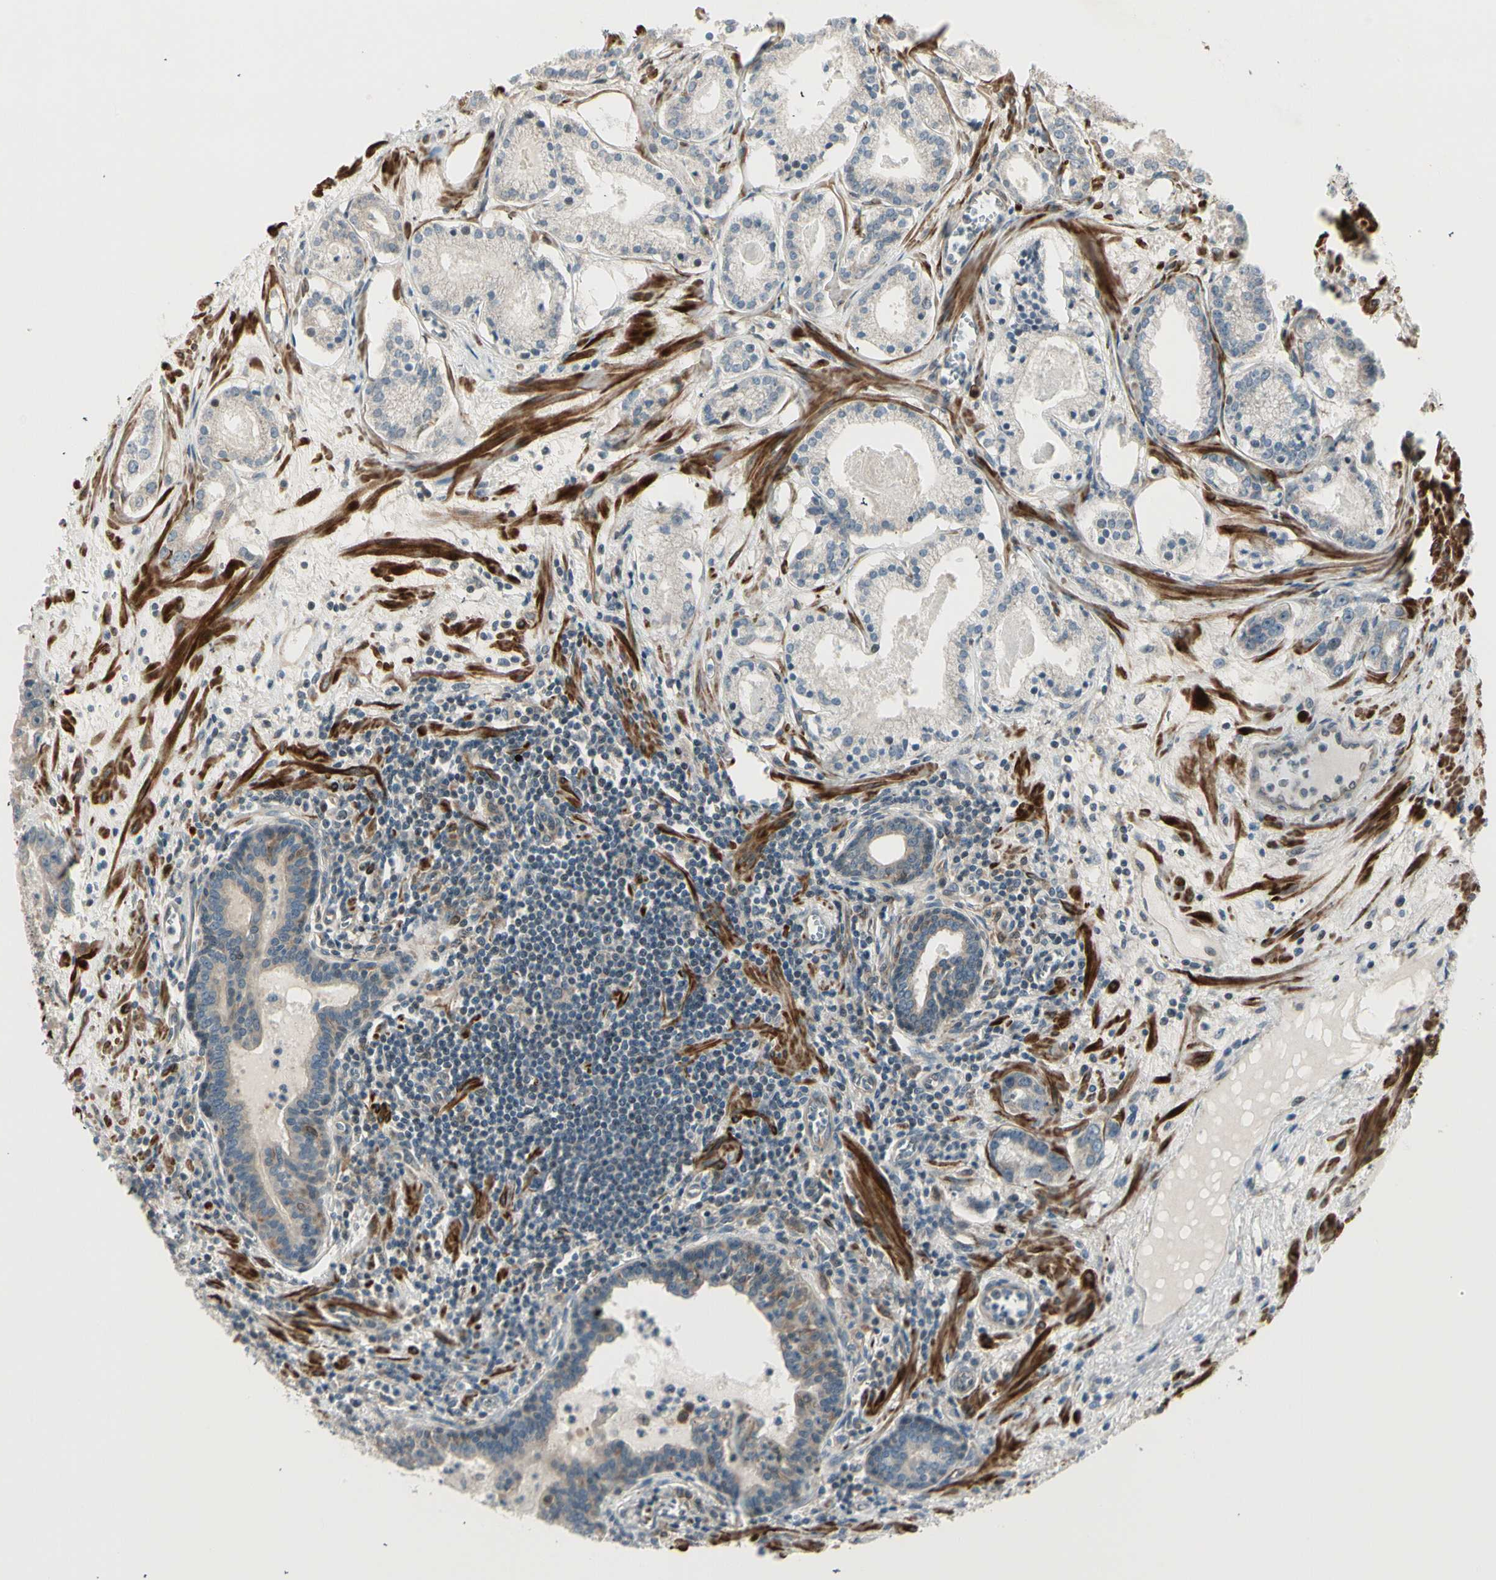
{"staining": {"intensity": "weak", "quantity": "25%-75%", "location": "cytoplasmic/membranous"}, "tissue": "prostate cancer", "cell_type": "Tumor cells", "image_type": "cancer", "snomed": [{"axis": "morphology", "description": "Adenocarcinoma, Low grade"}, {"axis": "topography", "description": "Prostate"}], "caption": "Protein expression analysis of human adenocarcinoma (low-grade) (prostate) reveals weak cytoplasmic/membranous expression in approximately 25%-75% of tumor cells.", "gene": "SVBP", "patient": {"sex": "male", "age": 59}}